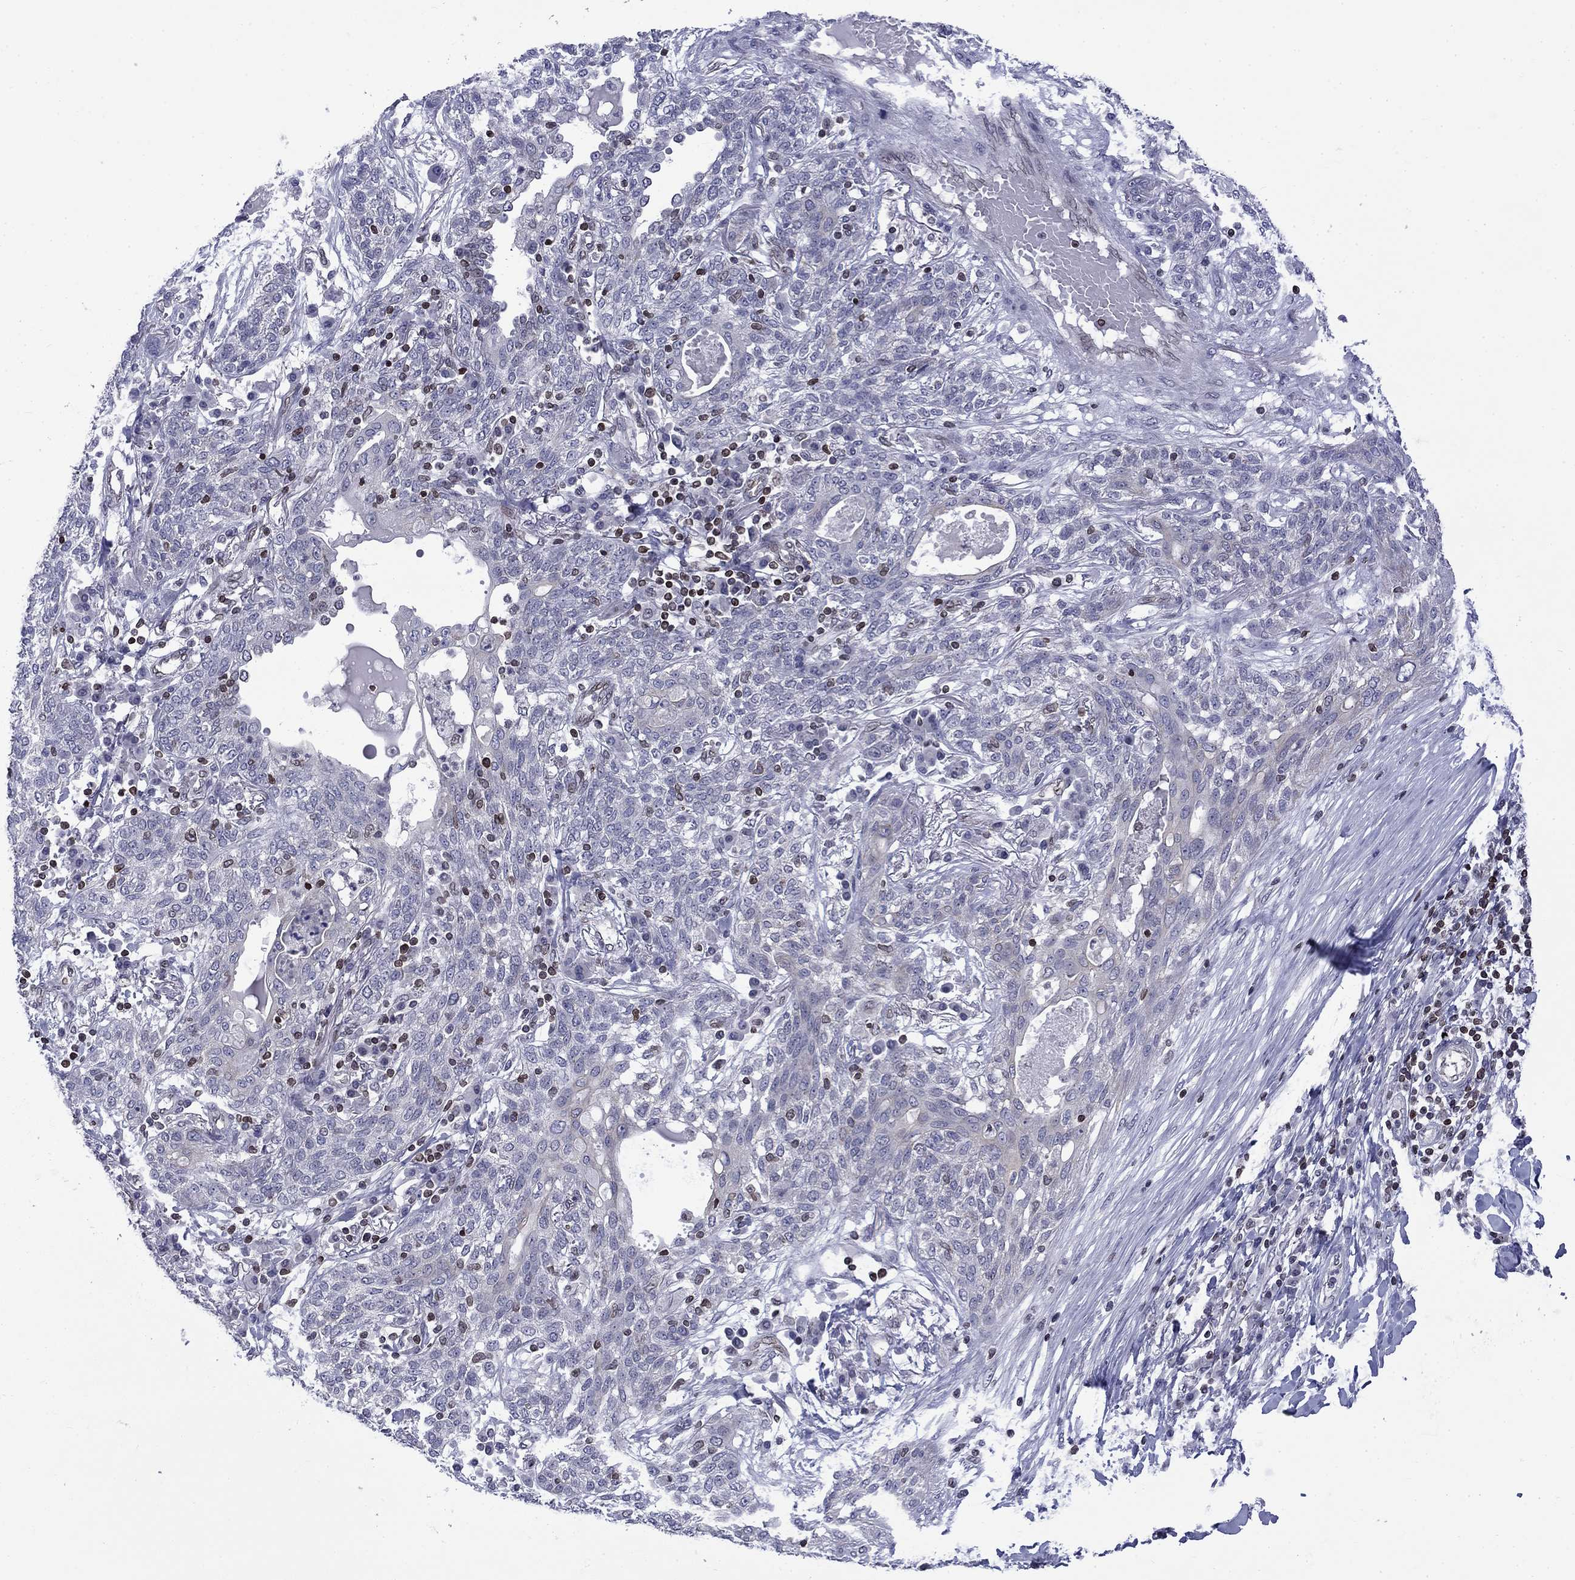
{"staining": {"intensity": "negative", "quantity": "none", "location": "none"}, "tissue": "lung cancer", "cell_type": "Tumor cells", "image_type": "cancer", "snomed": [{"axis": "morphology", "description": "Squamous cell carcinoma, NOS"}, {"axis": "topography", "description": "Lung"}], "caption": "Immunohistochemical staining of squamous cell carcinoma (lung) shows no significant staining in tumor cells. (DAB immunohistochemistry (IHC) visualized using brightfield microscopy, high magnification).", "gene": "SLA", "patient": {"sex": "female", "age": 70}}